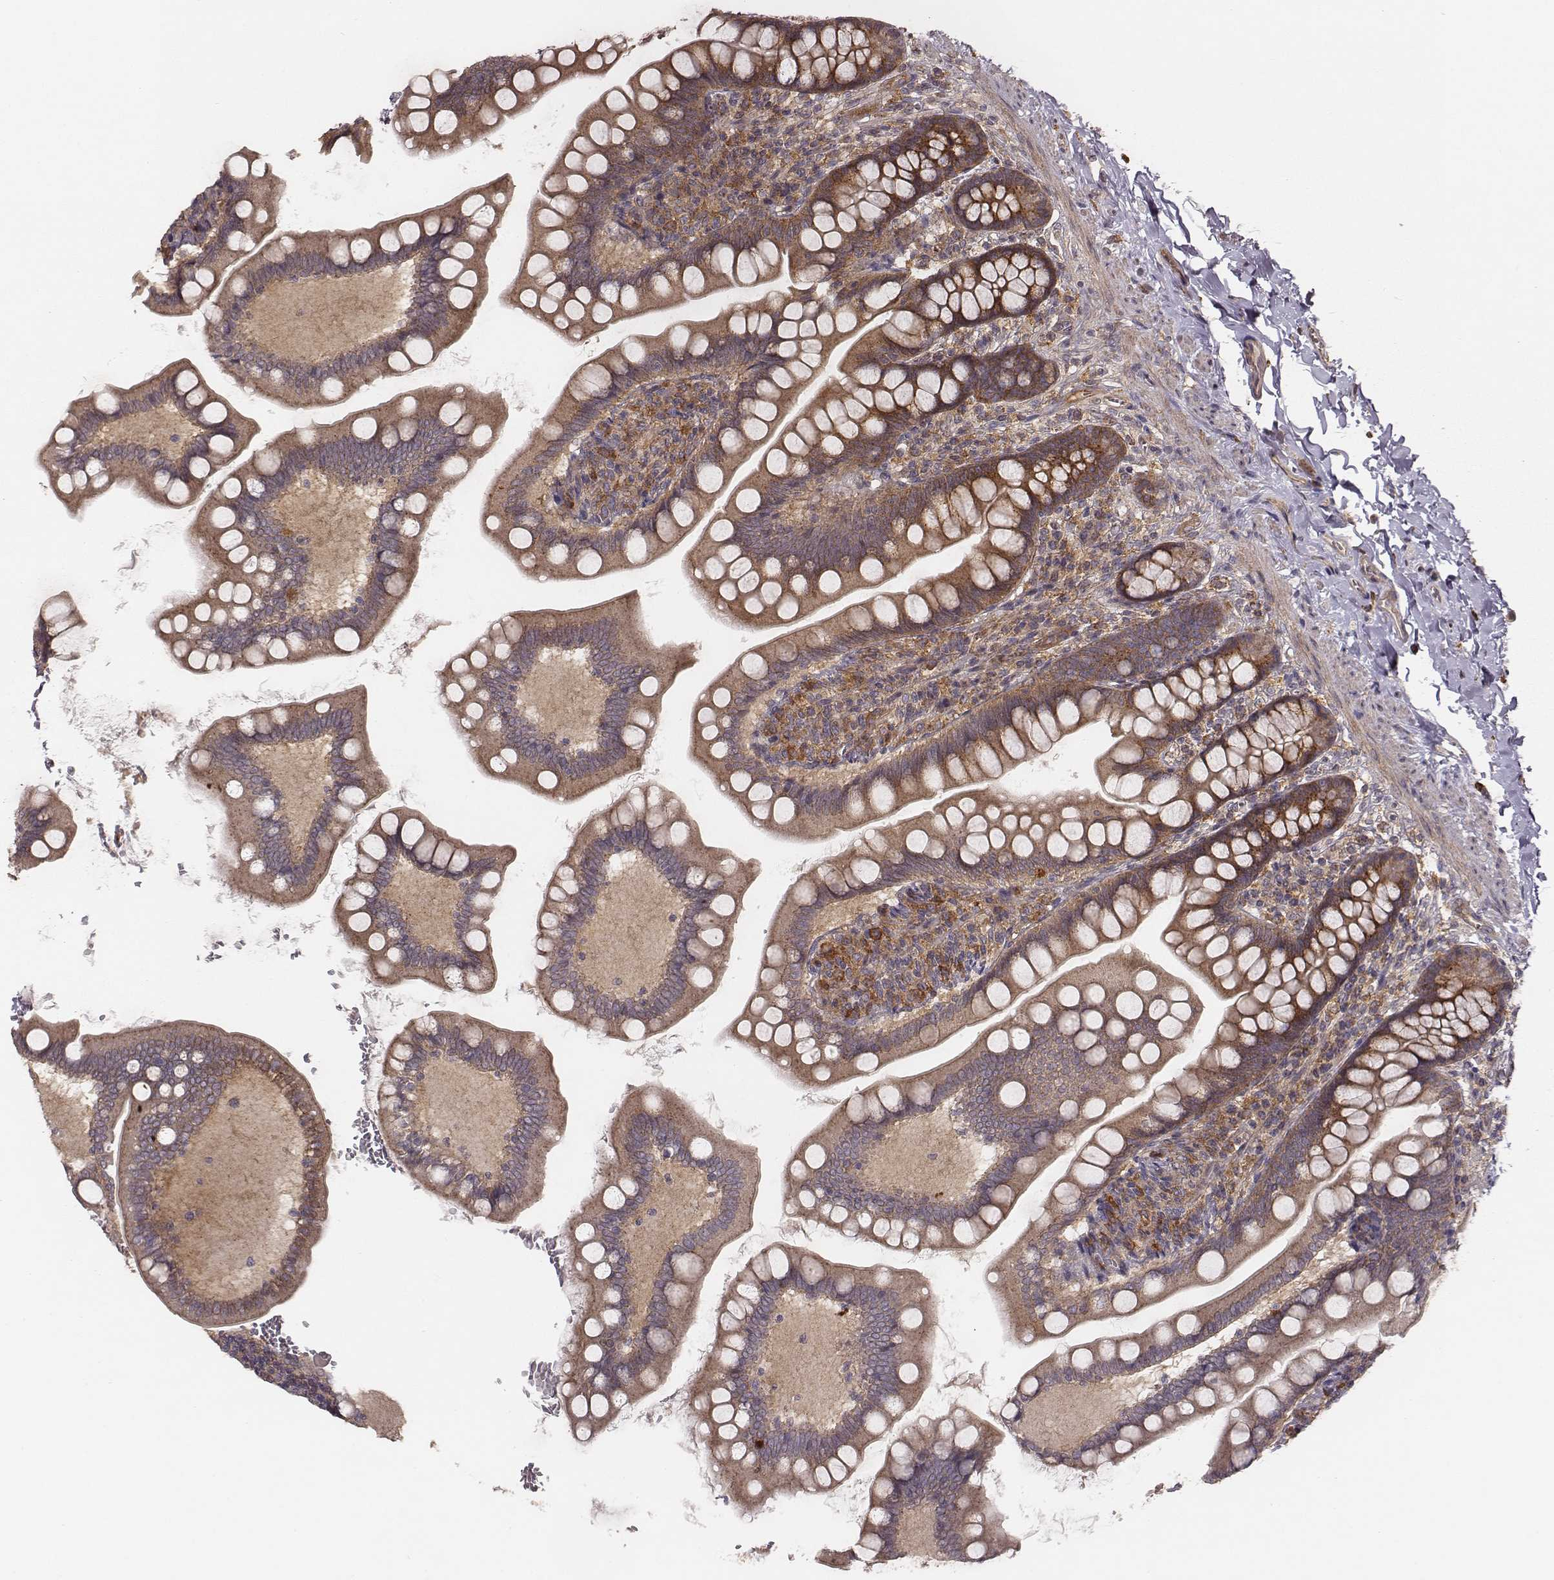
{"staining": {"intensity": "moderate", "quantity": ">75%", "location": "cytoplasmic/membranous"}, "tissue": "small intestine", "cell_type": "Glandular cells", "image_type": "normal", "snomed": [{"axis": "morphology", "description": "Normal tissue, NOS"}, {"axis": "topography", "description": "Small intestine"}], "caption": "Immunohistochemical staining of unremarkable human small intestine exhibits >75% levels of moderate cytoplasmic/membranous protein expression in approximately >75% of glandular cells. The staining was performed using DAB, with brown indicating positive protein expression. Nuclei are stained blue with hematoxylin.", "gene": "VPS26A", "patient": {"sex": "female", "age": 56}}